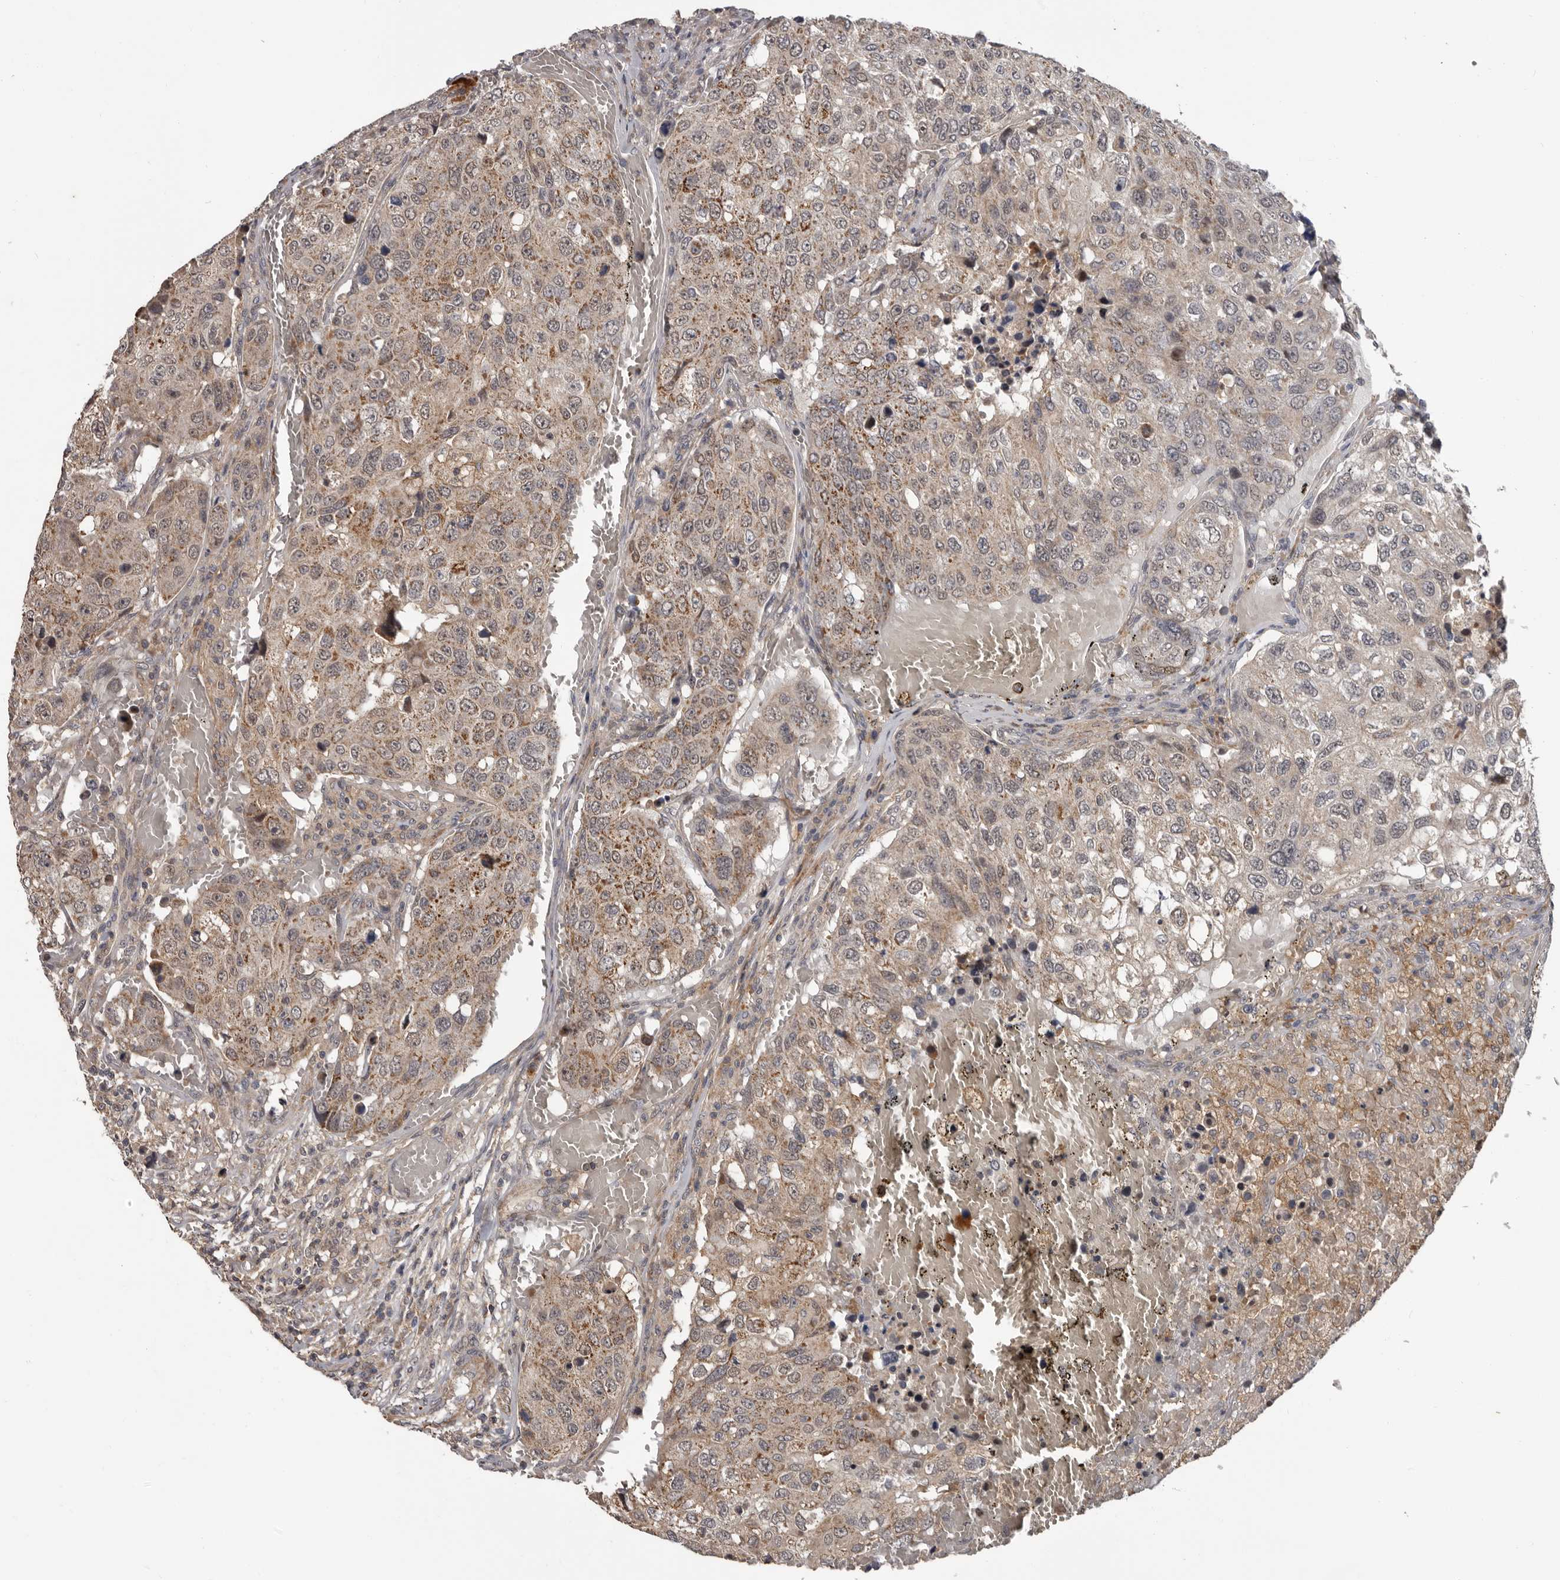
{"staining": {"intensity": "moderate", "quantity": "<25%", "location": "cytoplasmic/membranous"}, "tissue": "urothelial cancer", "cell_type": "Tumor cells", "image_type": "cancer", "snomed": [{"axis": "morphology", "description": "Urothelial carcinoma, High grade"}, {"axis": "topography", "description": "Lymph node"}, {"axis": "topography", "description": "Urinary bladder"}], "caption": "IHC (DAB) staining of human high-grade urothelial carcinoma exhibits moderate cytoplasmic/membranous protein staining in about <25% of tumor cells.", "gene": "FGFR4", "patient": {"sex": "male", "age": 51}}